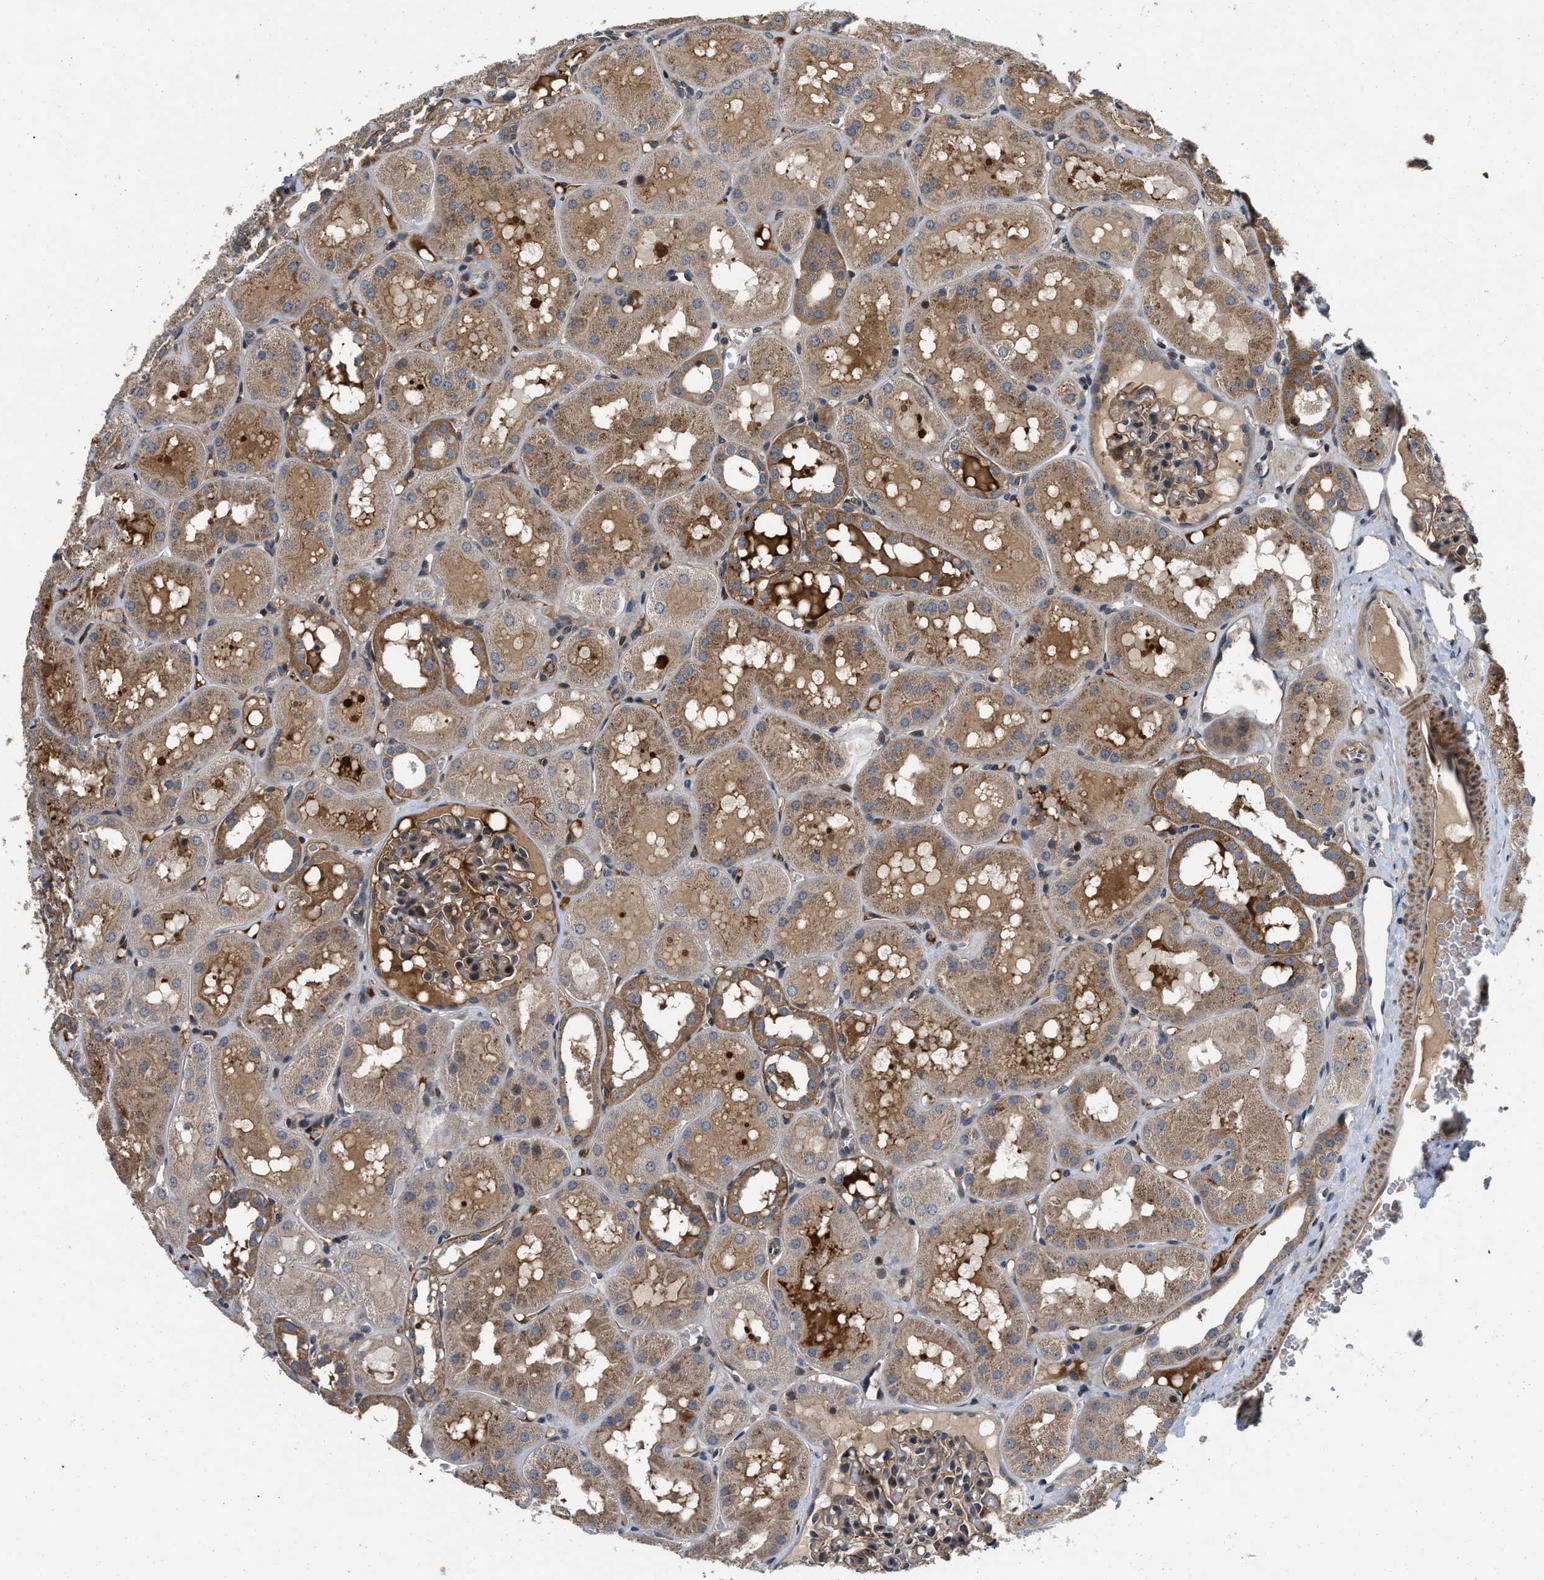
{"staining": {"intensity": "weak", "quantity": ">75%", "location": "cytoplasmic/membranous"}, "tissue": "kidney", "cell_type": "Cells in glomeruli", "image_type": "normal", "snomed": [{"axis": "morphology", "description": "Normal tissue, NOS"}, {"axis": "topography", "description": "Kidney"}, {"axis": "topography", "description": "Urinary bladder"}], "caption": "Cells in glomeruli display weak cytoplasmic/membranous positivity in about >75% of cells in benign kidney. (Stains: DAB (3,3'-diaminobenzidine) in brown, nuclei in blue, Microscopy: brightfield microscopy at high magnification).", "gene": "PRDM14", "patient": {"sex": "male", "age": 16}}